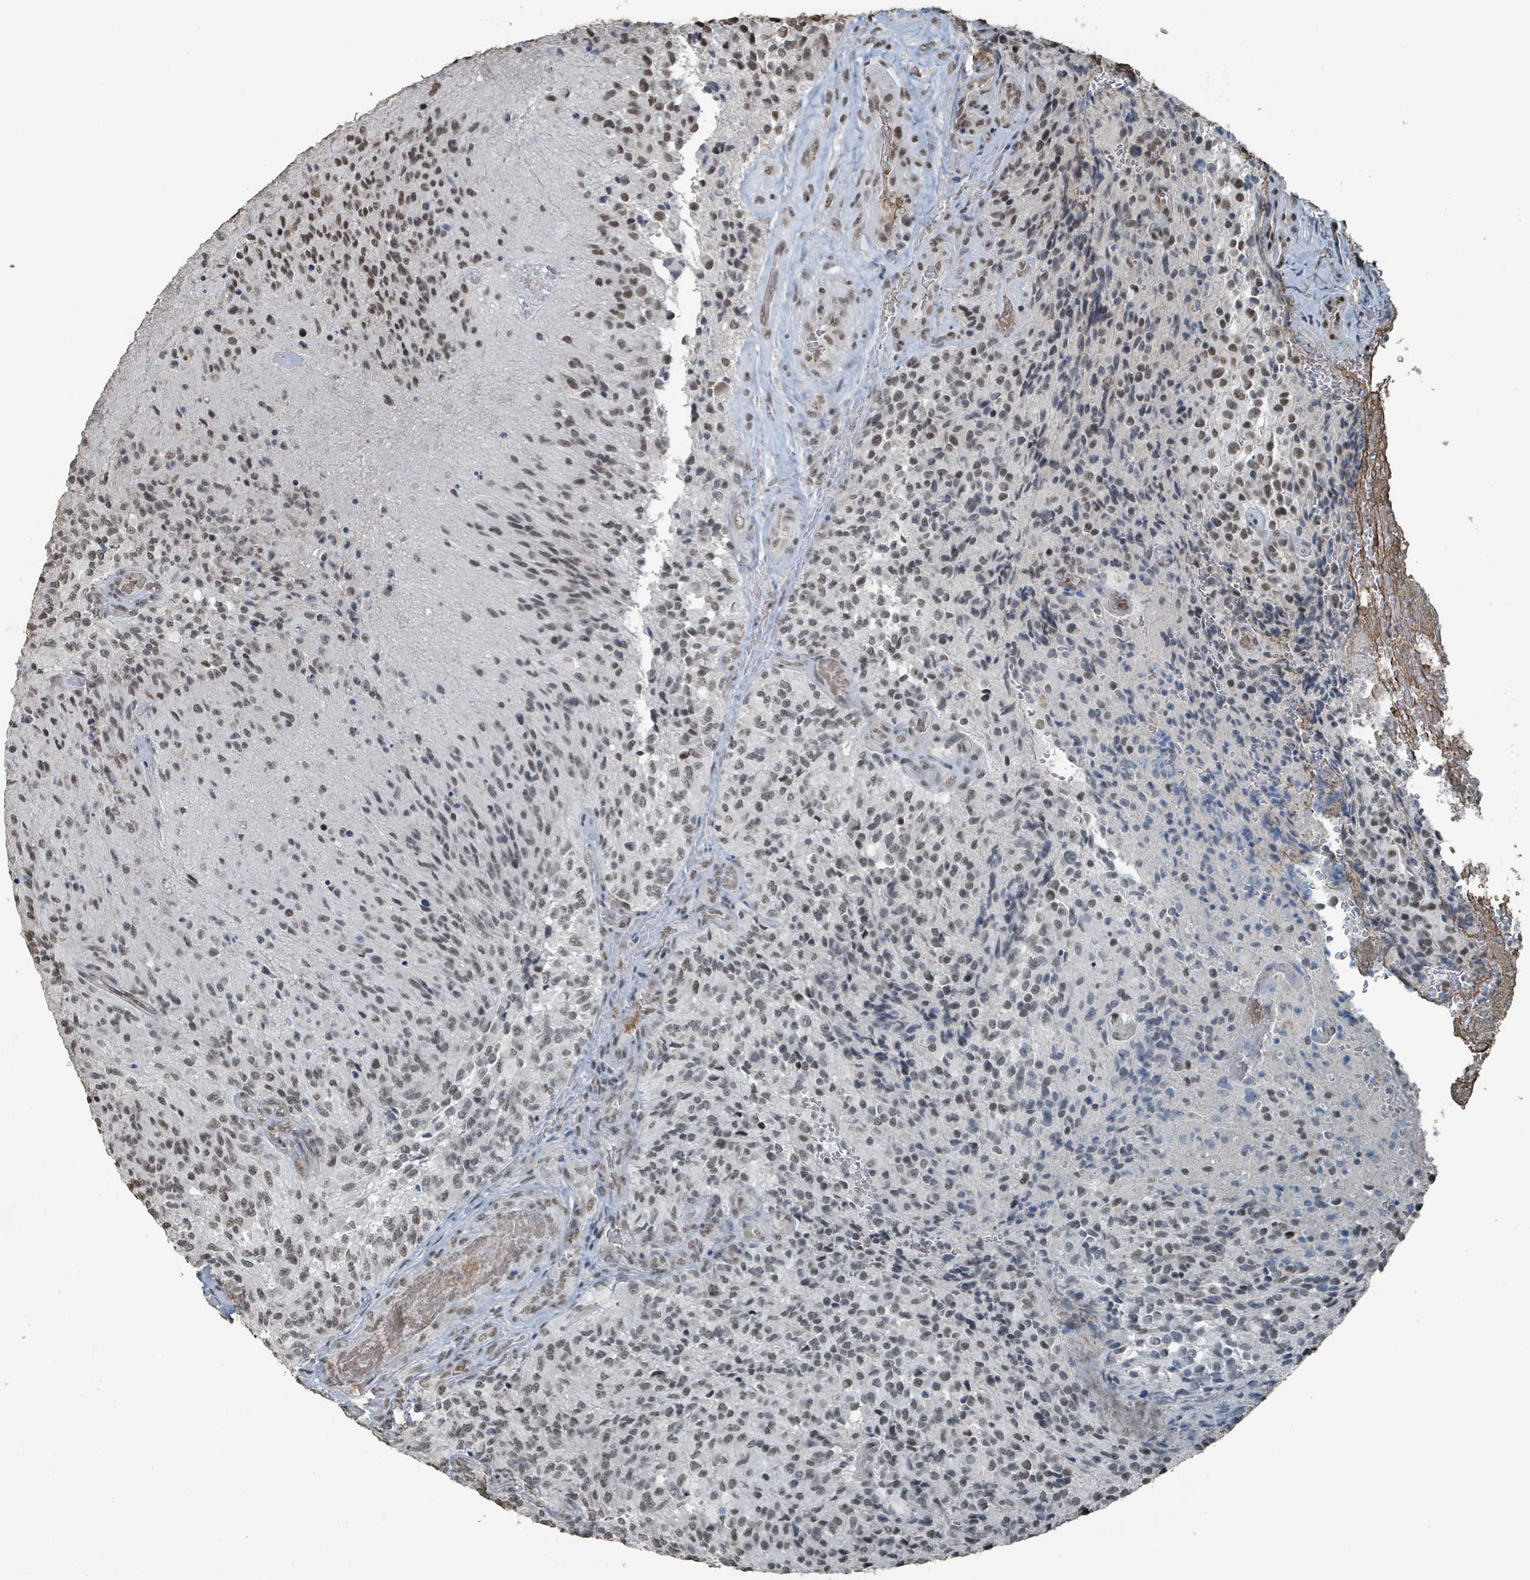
{"staining": {"intensity": "moderate", "quantity": ">75%", "location": "nuclear"}, "tissue": "glioma", "cell_type": "Tumor cells", "image_type": "cancer", "snomed": [{"axis": "morphology", "description": "Normal tissue, NOS"}, {"axis": "morphology", "description": "Glioma, malignant, High grade"}, {"axis": "topography", "description": "Cerebral cortex"}], "caption": "A brown stain highlights moderate nuclear expression of a protein in malignant high-grade glioma tumor cells.", "gene": "PHIP", "patient": {"sex": "male", "age": 56}}